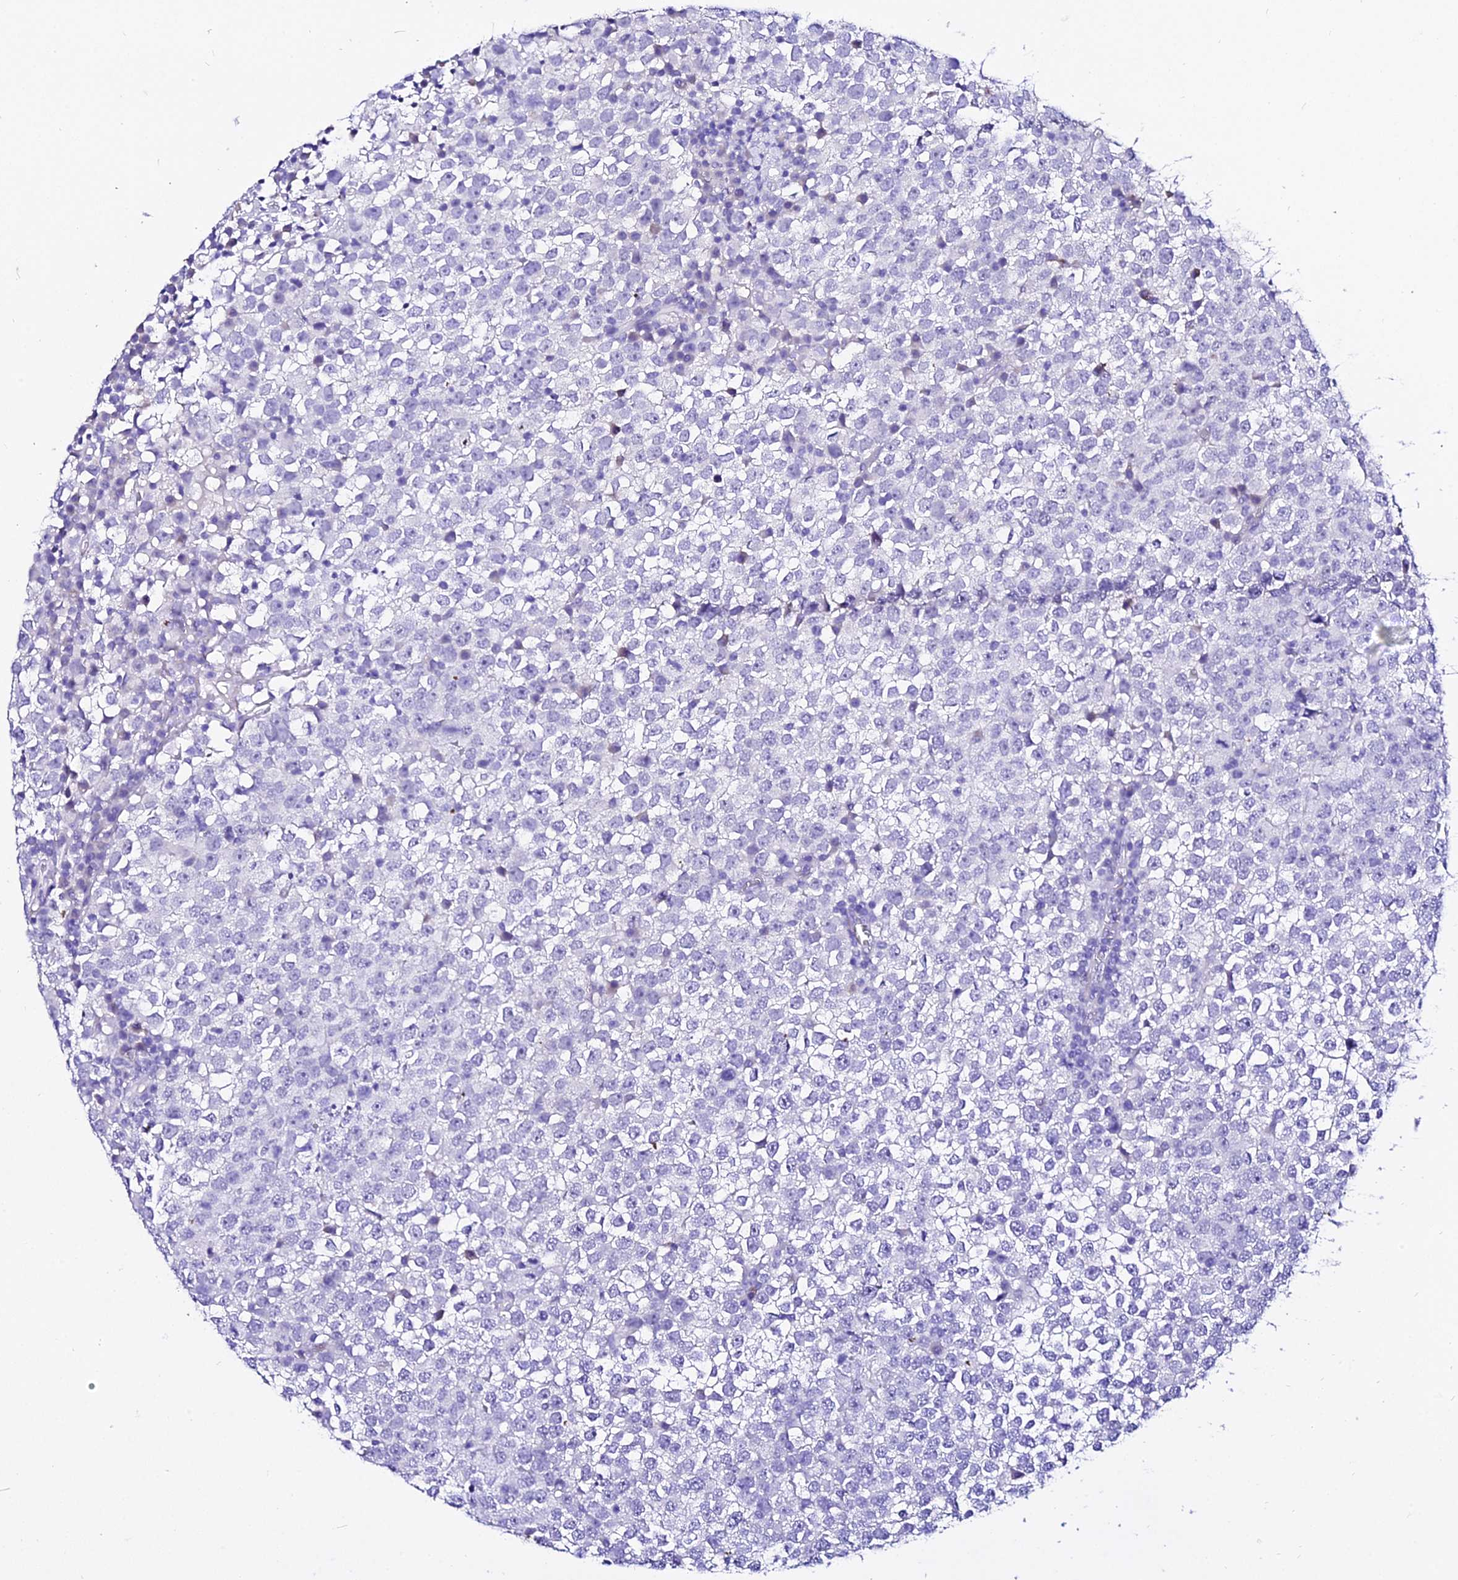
{"staining": {"intensity": "negative", "quantity": "none", "location": "none"}, "tissue": "testis cancer", "cell_type": "Tumor cells", "image_type": "cancer", "snomed": [{"axis": "morphology", "description": "Seminoma, NOS"}, {"axis": "topography", "description": "Testis"}], "caption": "Human testis cancer (seminoma) stained for a protein using immunohistochemistry demonstrates no expression in tumor cells.", "gene": "DEFB106A", "patient": {"sex": "male", "age": 65}}